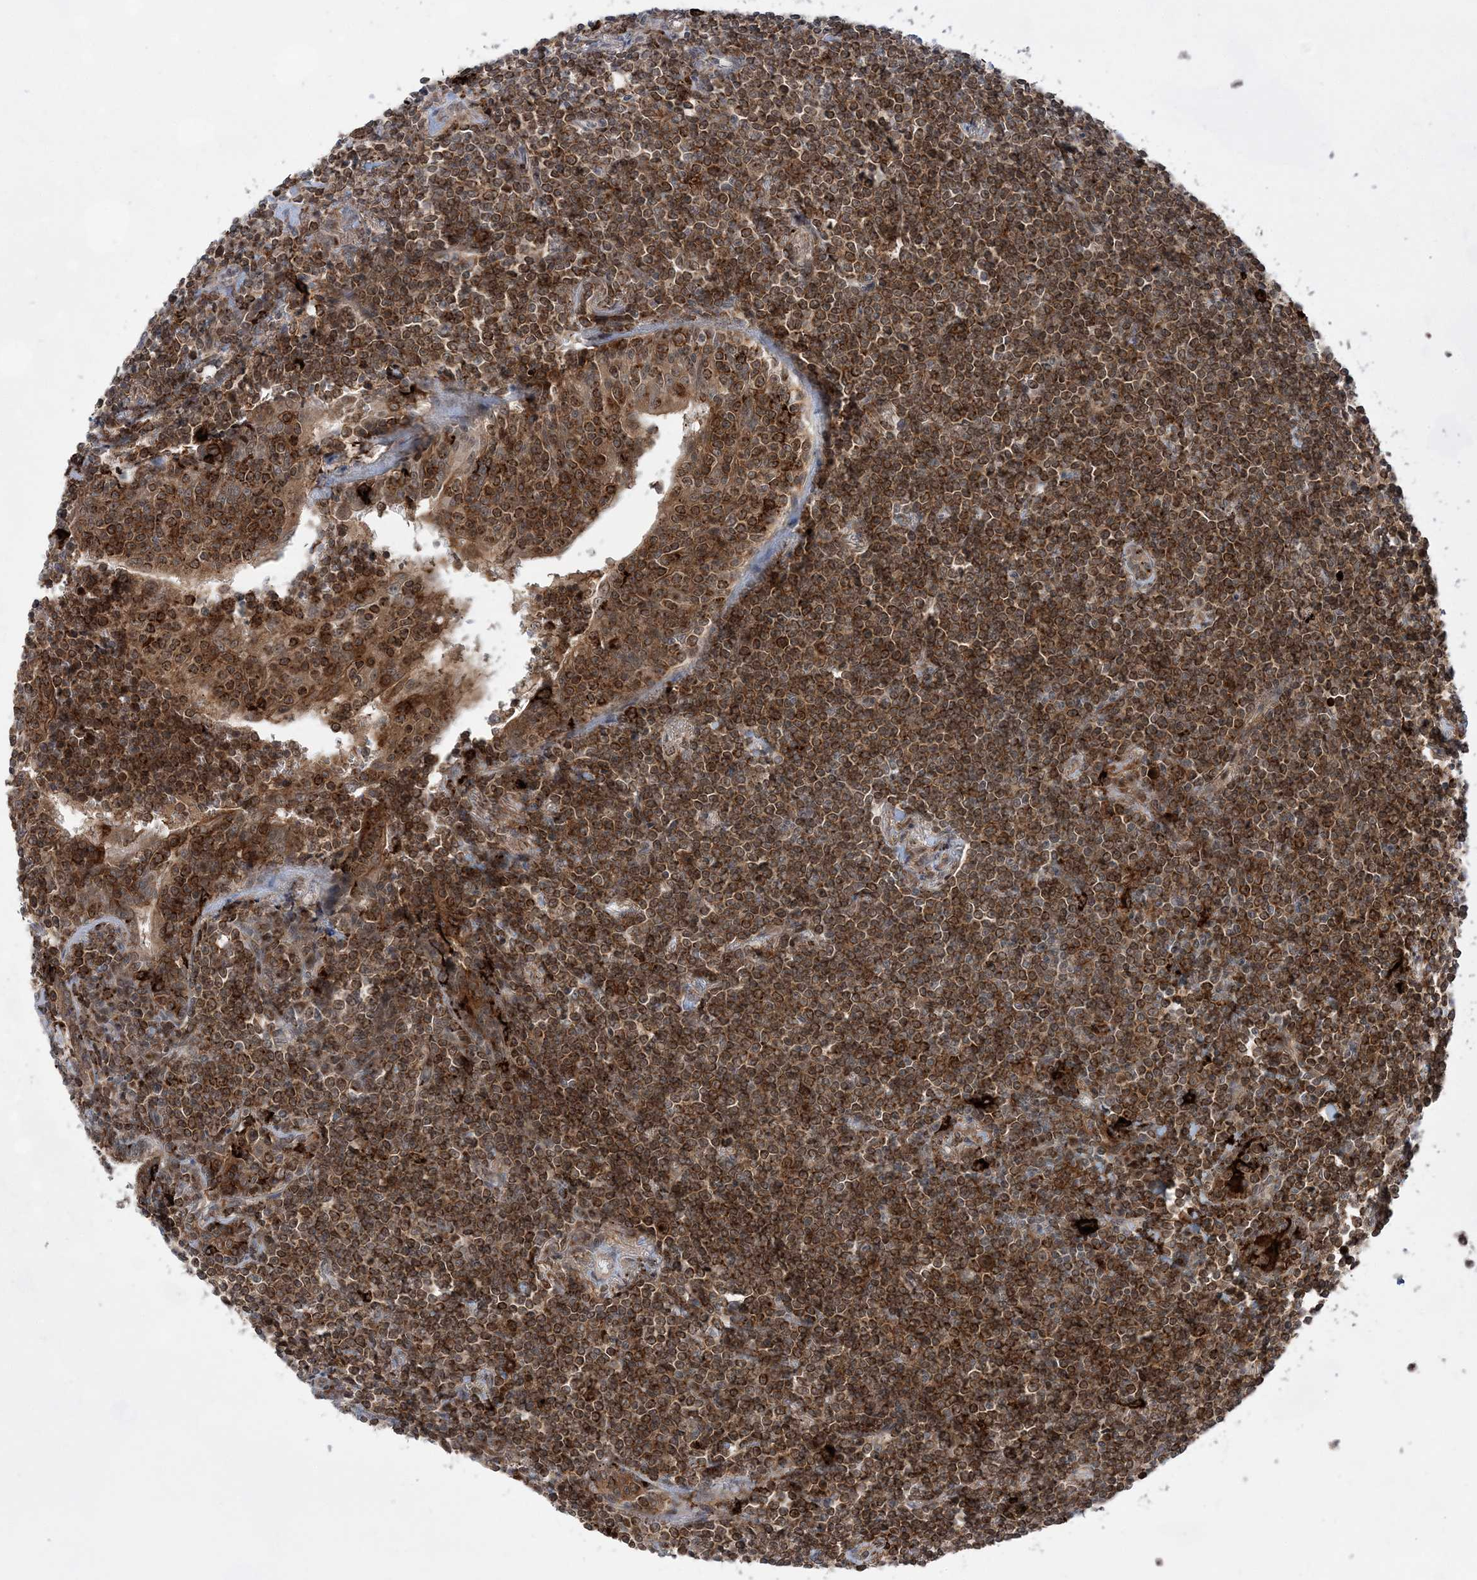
{"staining": {"intensity": "strong", "quantity": ">75%", "location": "cytoplasmic/membranous"}, "tissue": "lymphoma", "cell_type": "Tumor cells", "image_type": "cancer", "snomed": [{"axis": "morphology", "description": "Malignant lymphoma, non-Hodgkin's type, Low grade"}, {"axis": "topography", "description": "Lung"}], "caption": "Immunohistochemical staining of low-grade malignant lymphoma, non-Hodgkin's type shows high levels of strong cytoplasmic/membranous protein expression in about >75% of tumor cells.", "gene": "ANAPC15", "patient": {"sex": "female", "age": 71}}